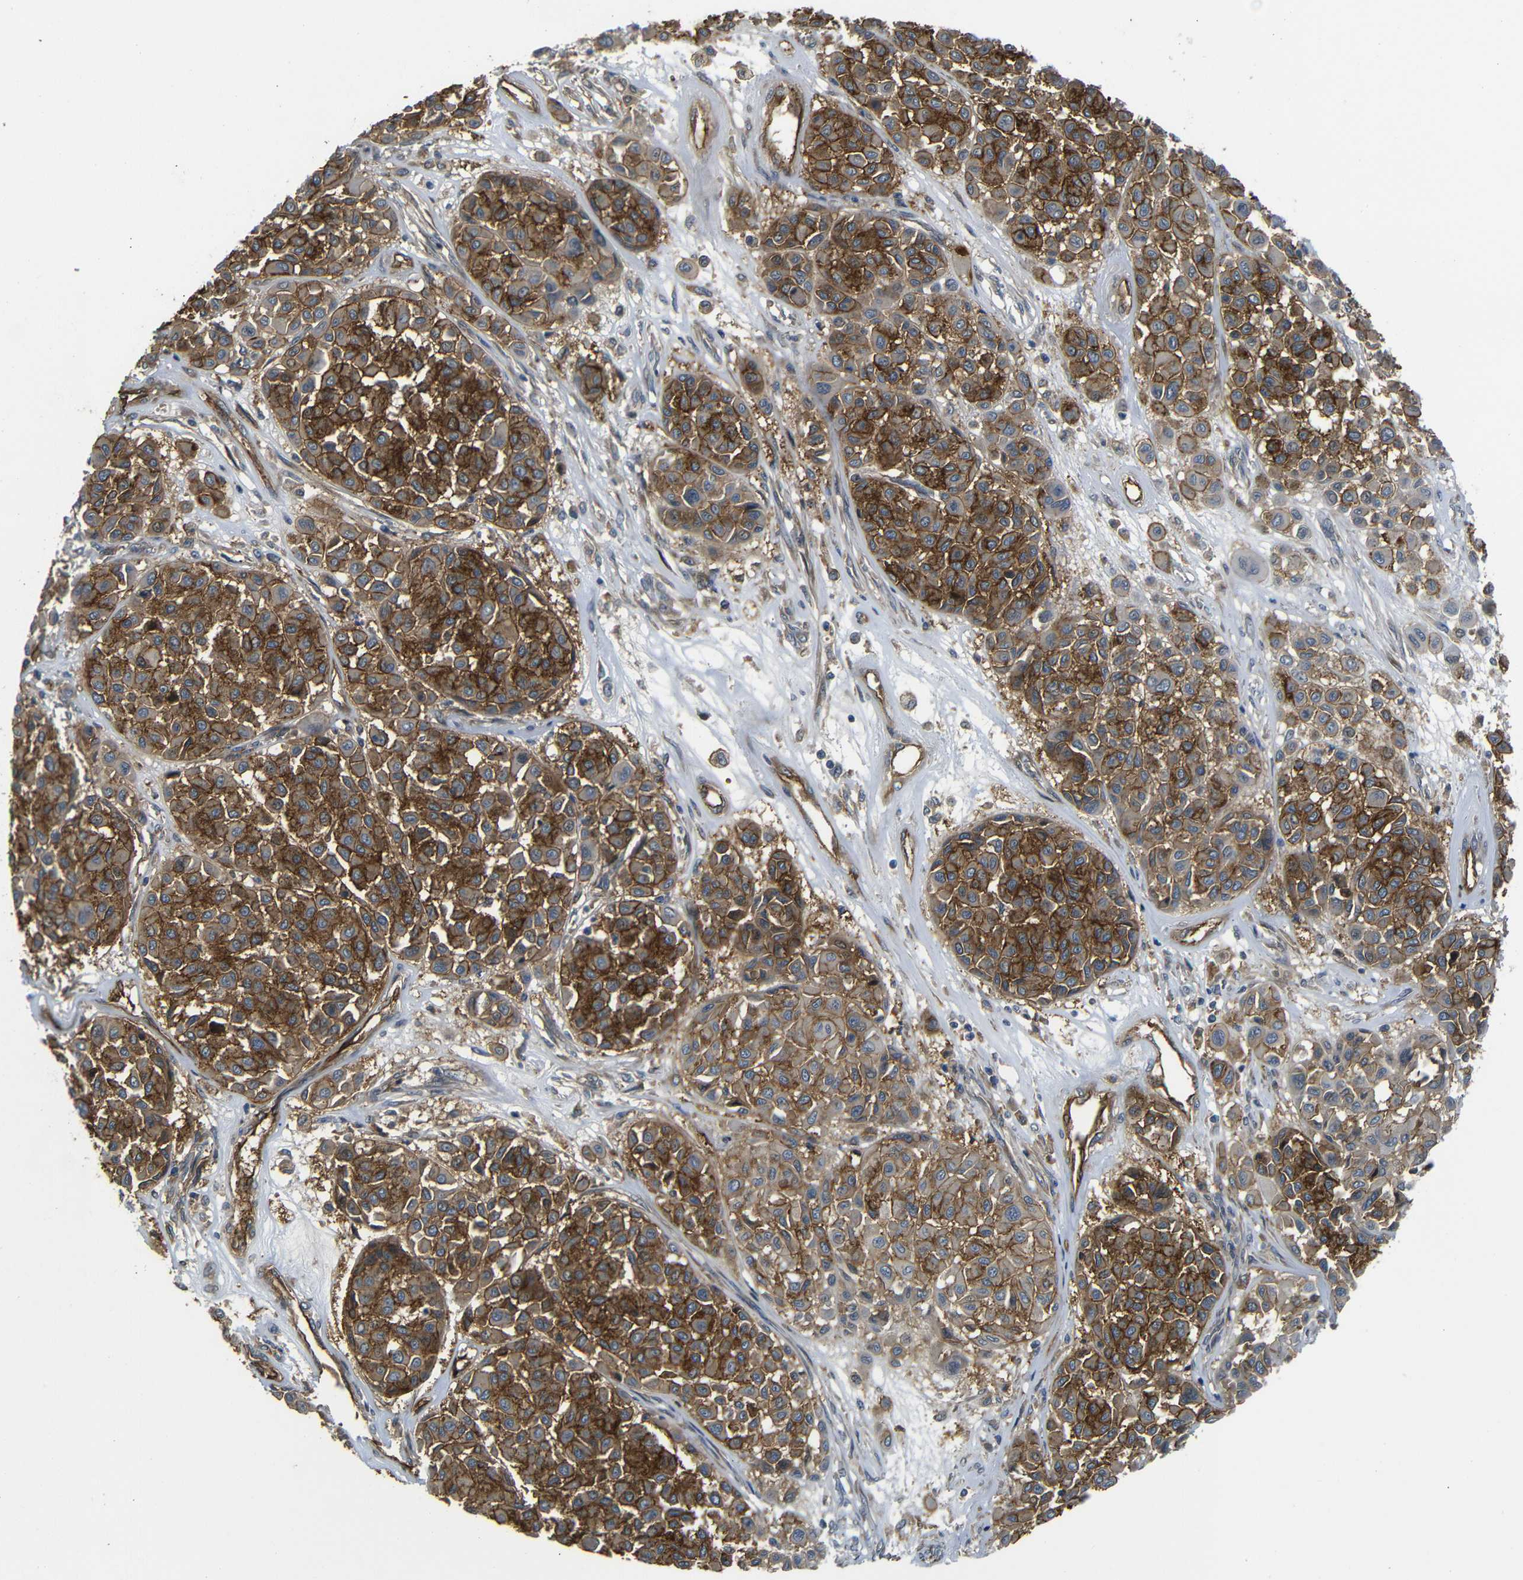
{"staining": {"intensity": "moderate", "quantity": ">75%", "location": "cytoplasmic/membranous"}, "tissue": "melanoma", "cell_type": "Tumor cells", "image_type": "cancer", "snomed": [{"axis": "morphology", "description": "Malignant melanoma, Metastatic site"}, {"axis": "topography", "description": "Soft tissue"}], "caption": "IHC of human malignant melanoma (metastatic site) shows medium levels of moderate cytoplasmic/membranous staining in approximately >75% of tumor cells. The staining was performed using DAB (3,3'-diaminobenzidine) to visualize the protein expression in brown, while the nuclei were stained in blue with hematoxylin (Magnification: 20x).", "gene": "RELL1", "patient": {"sex": "male", "age": 41}}